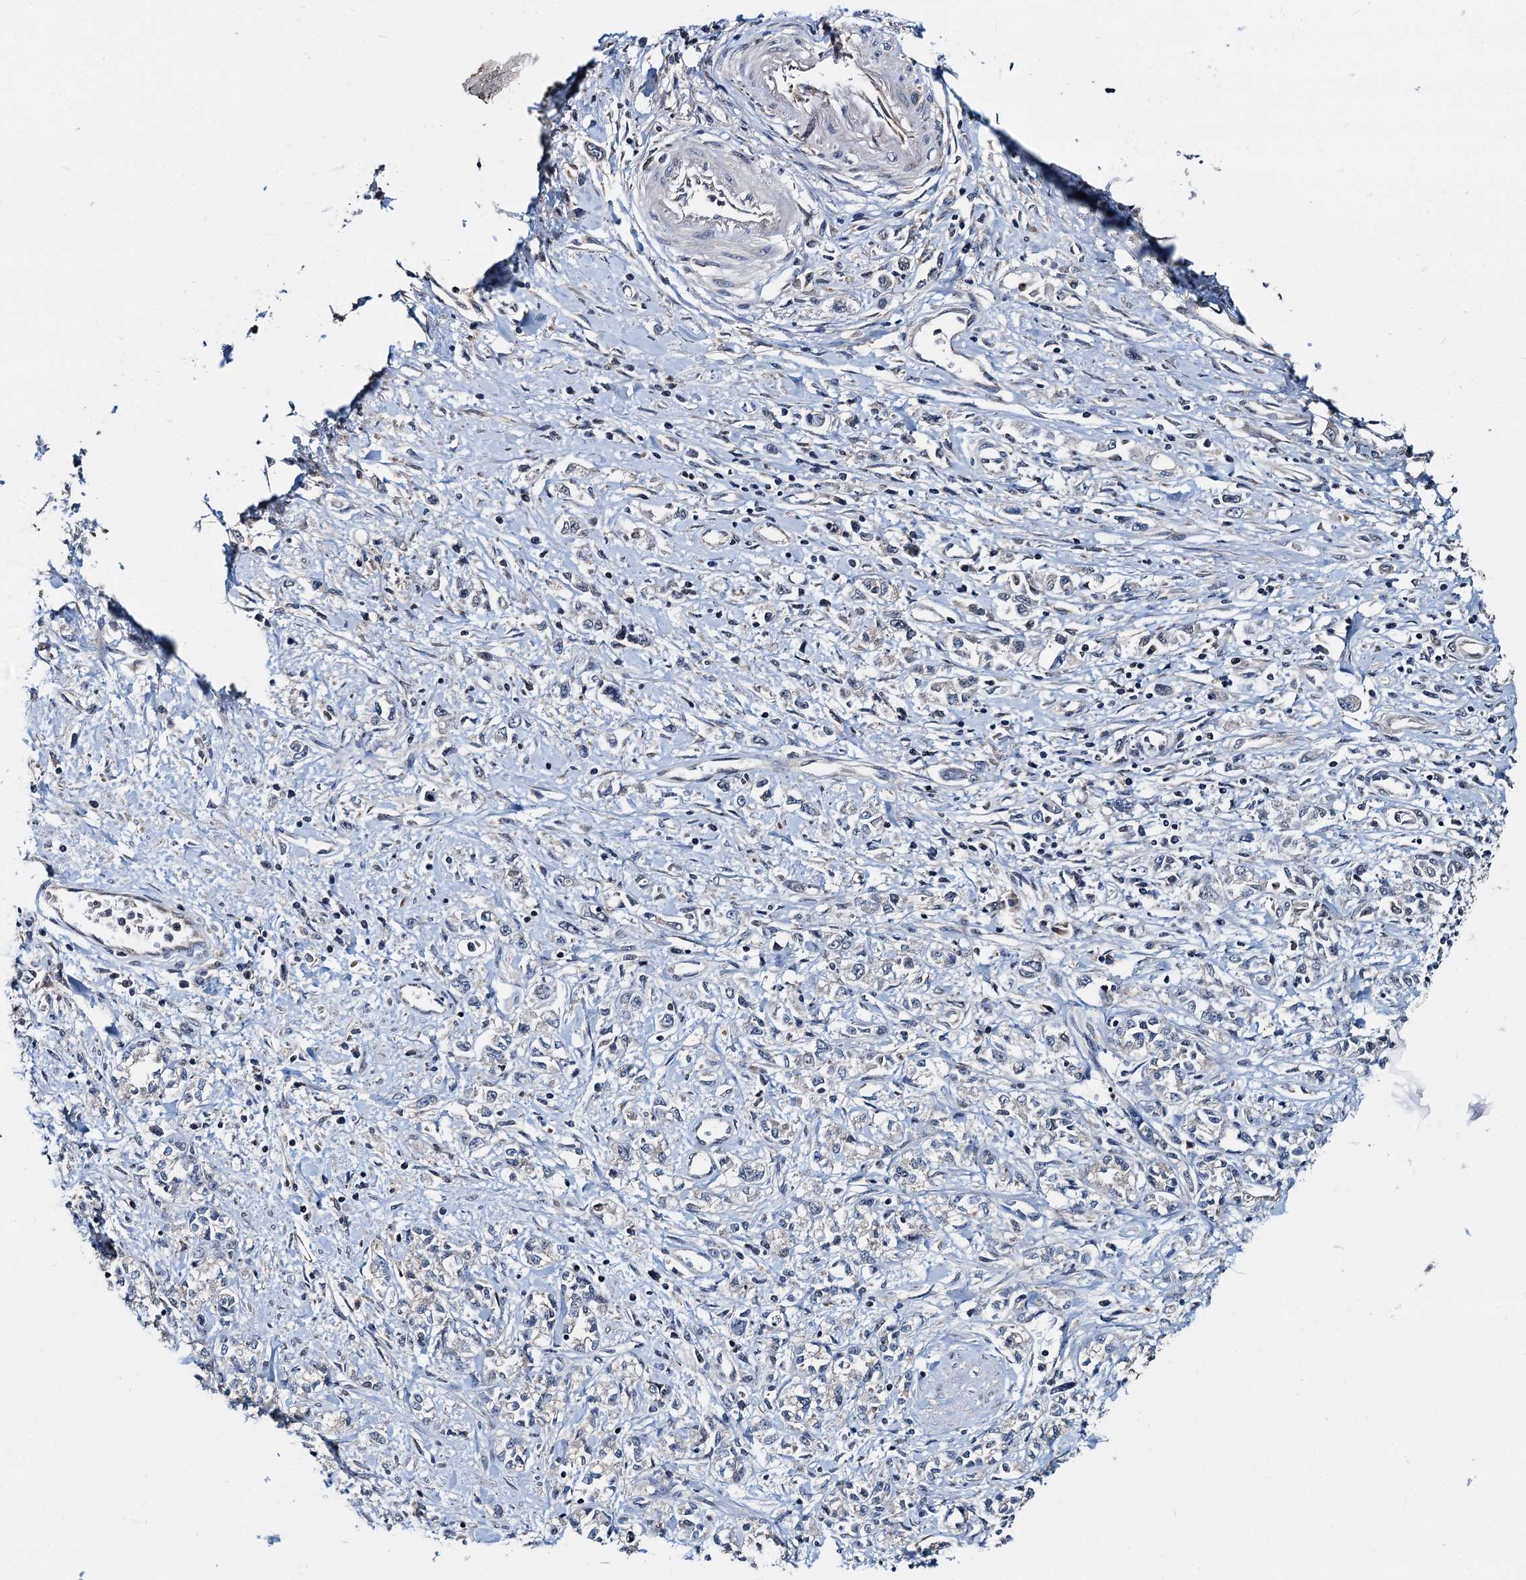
{"staining": {"intensity": "negative", "quantity": "none", "location": "none"}, "tissue": "stomach cancer", "cell_type": "Tumor cells", "image_type": "cancer", "snomed": [{"axis": "morphology", "description": "Adenocarcinoma, NOS"}, {"axis": "topography", "description": "Stomach"}], "caption": "Adenocarcinoma (stomach) was stained to show a protein in brown. There is no significant staining in tumor cells. (IHC, brightfield microscopy, high magnification).", "gene": "MCMBP", "patient": {"sex": "female", "age": 76}}